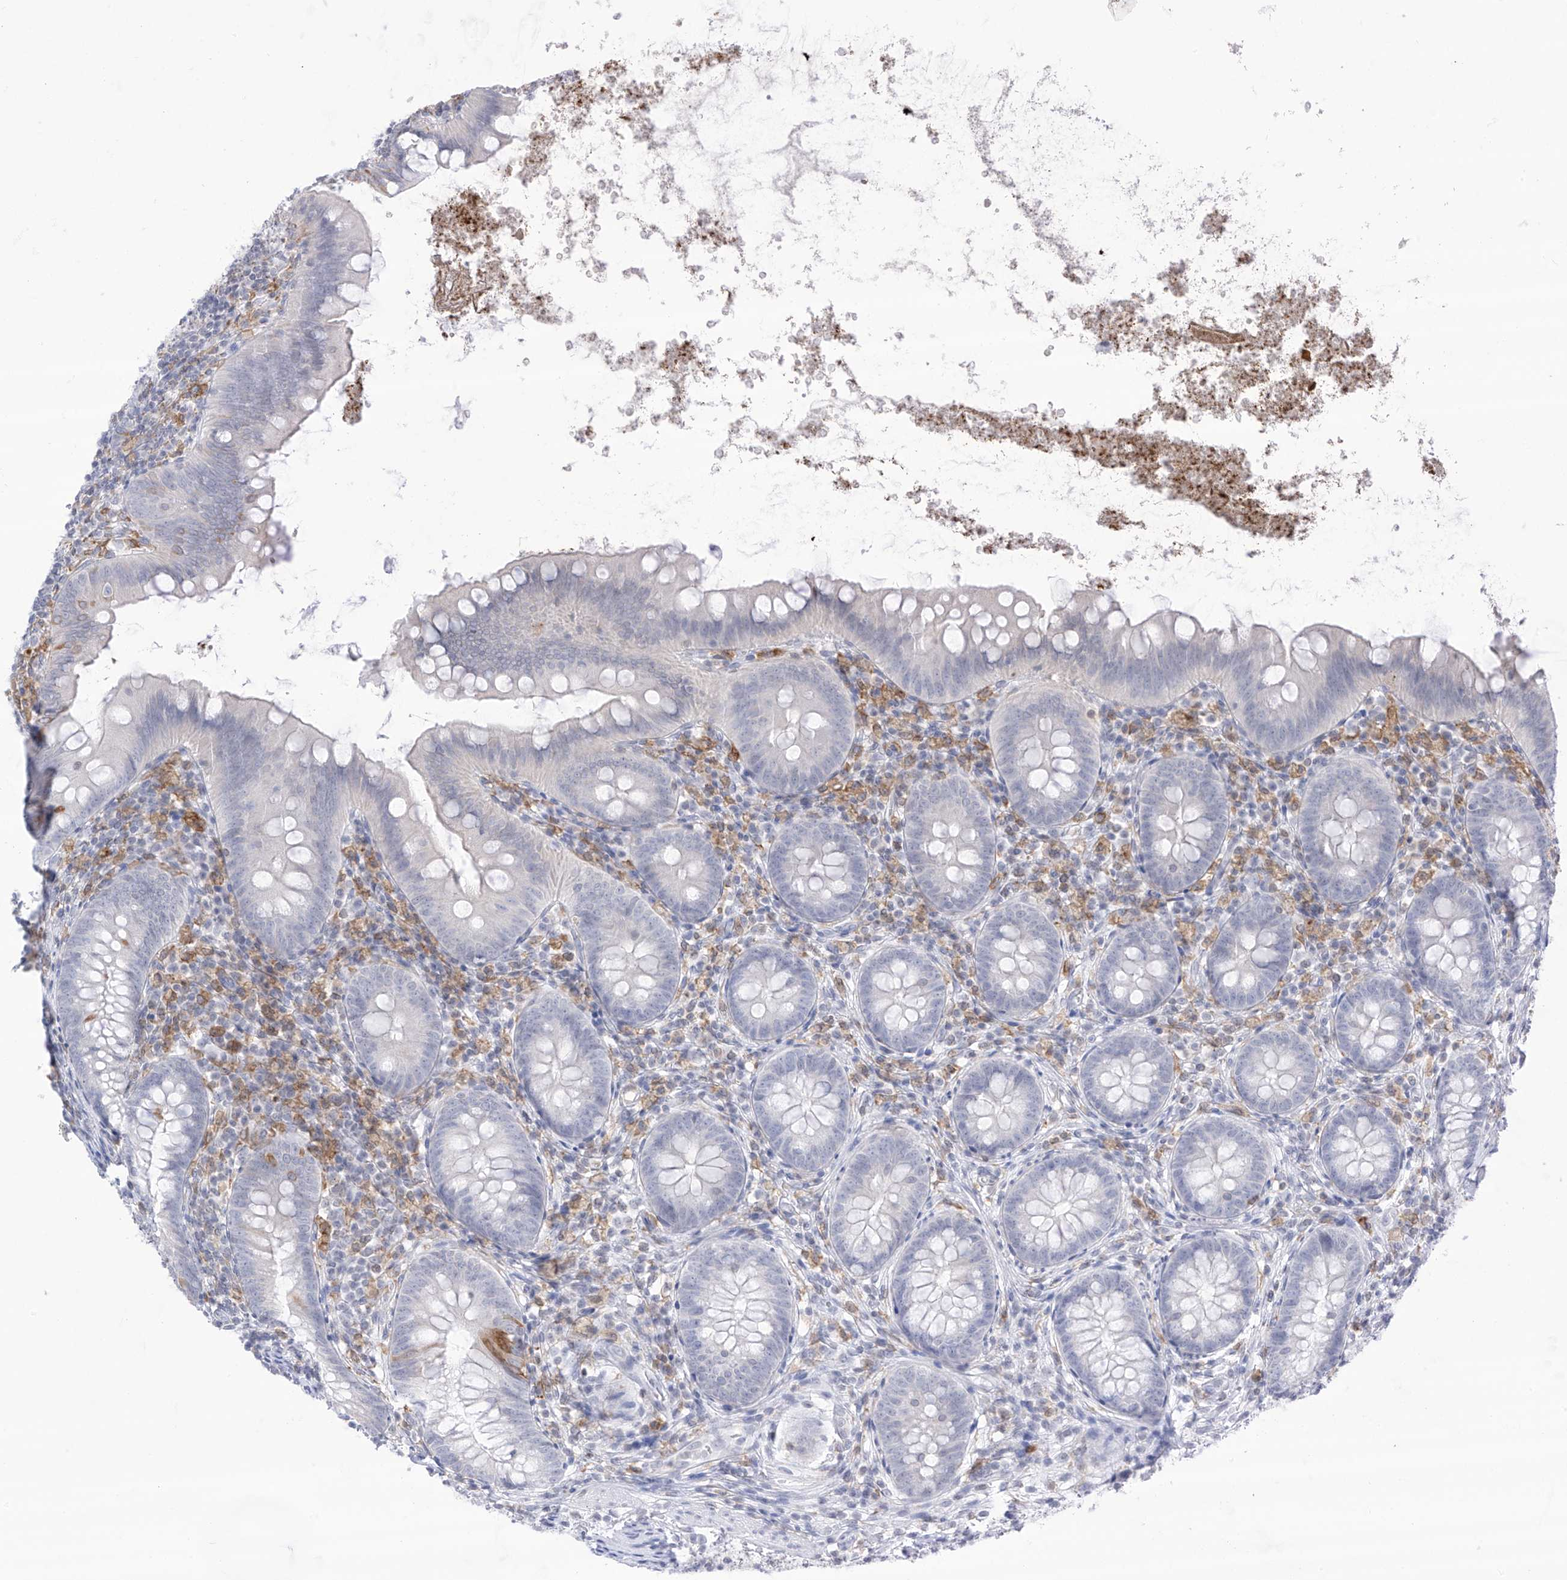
{"staining": {"intensity": "negative", "quantity": "none", "location": "none"}, "tissue": "appendix", "cell_type": "Glandular cells", "image_type": "normal", "snomed": [{"axis": "morphology", "description": "Normal tissue, NOS"}, {"axis": "topography", "description": "Appendix"}], "caption": "An image of human appendix is negative for staining in glandular cells. (Brightfield microscopy of DAB (3,3'-diaminobenzidine) immunohistochemistry at high magnification).", "gene": "TBXAS1", "patient": {"sex": "female", "age": 62}}